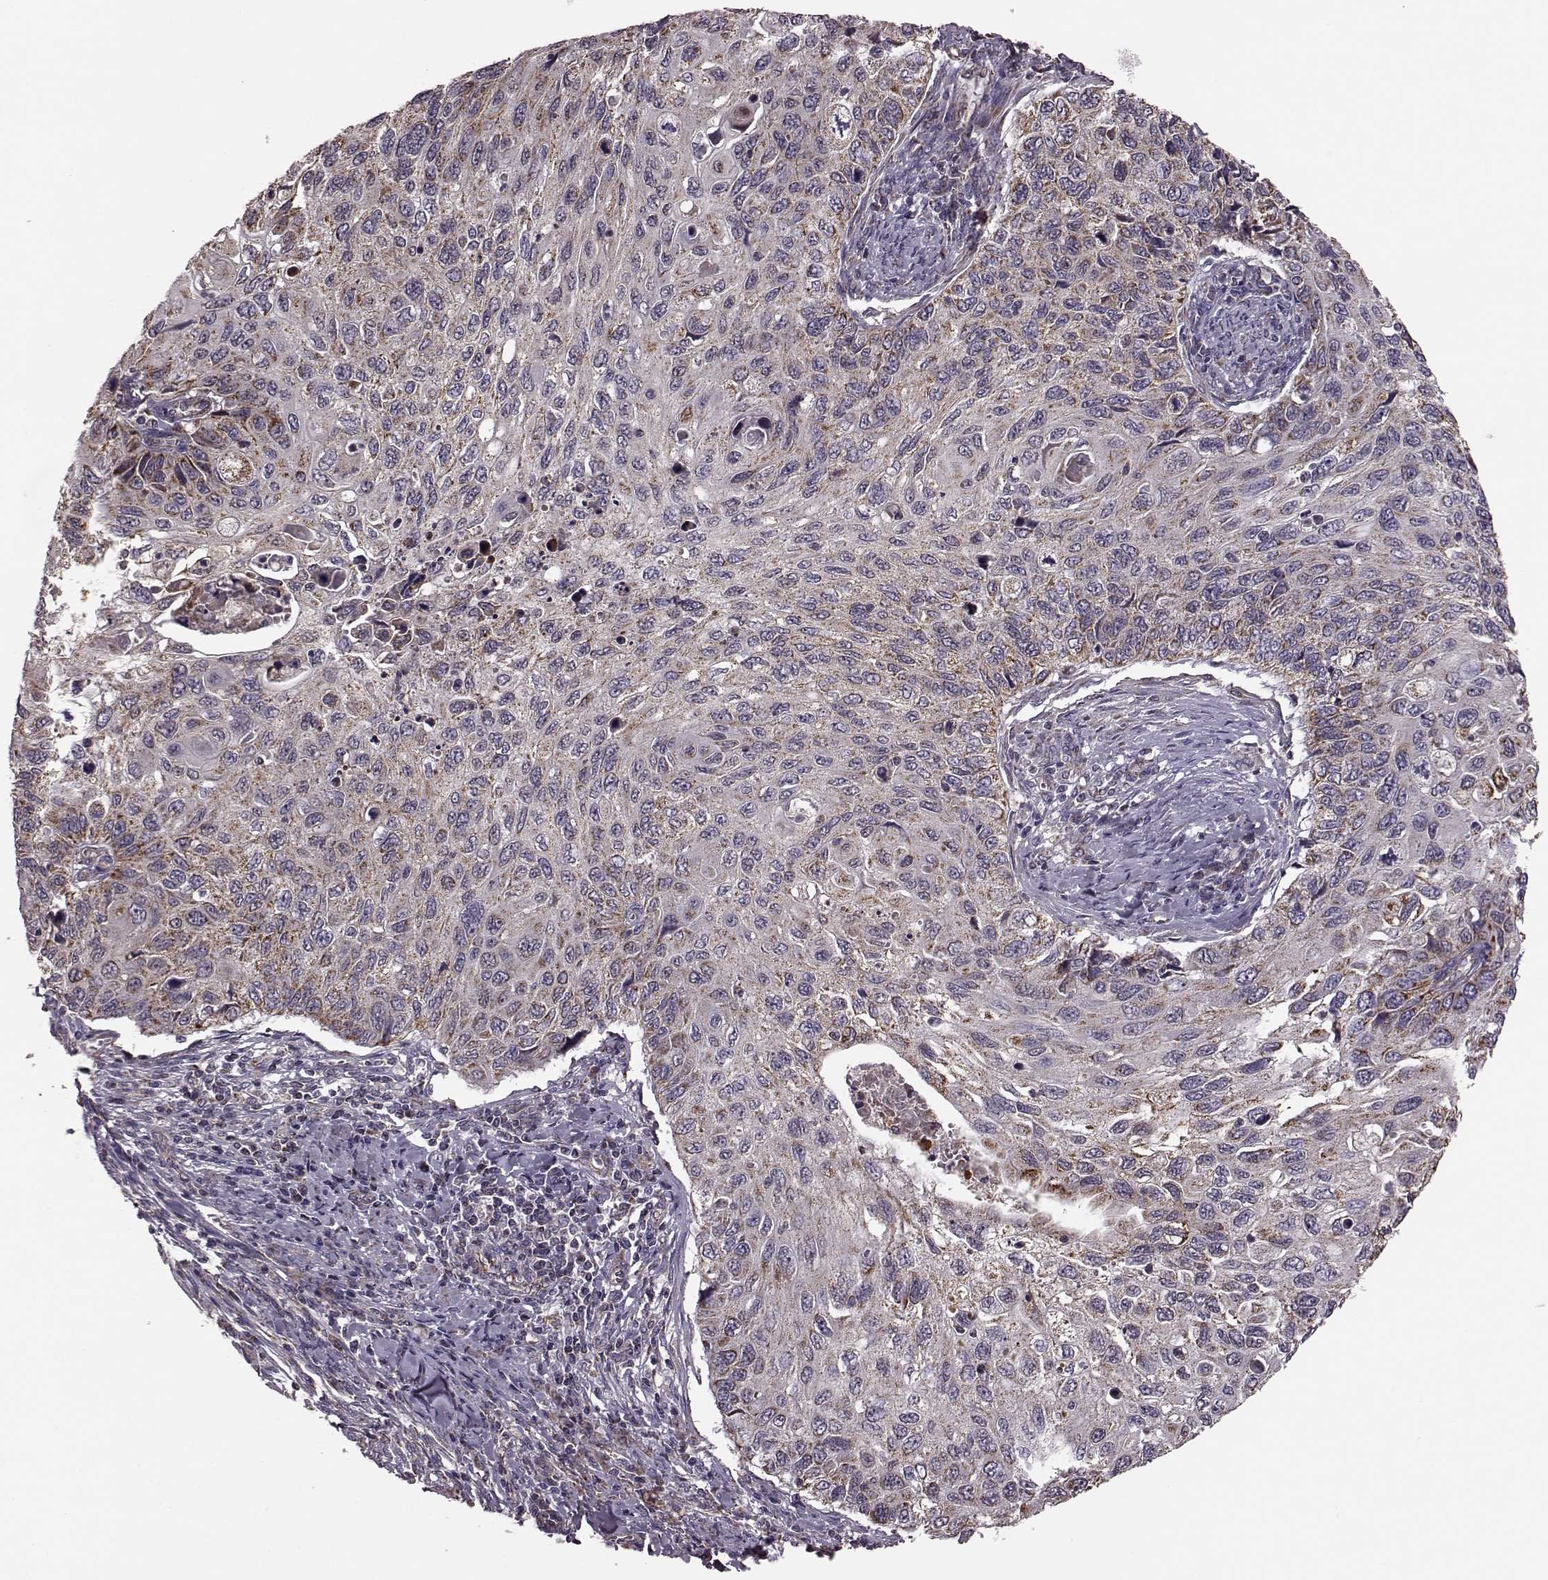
{"staining": {"intensity": "moderate", "quantity": ">75%", "location": "cytoplasmic/membranous"}, "tissue": "cervical cancer", "cell_type": "Tumor cells", "image_type": "cancer", "snomed": [{"axis": "morphology", "description": "Squamous cell carcinoma, NOS"}, {"axis": "topography", "description": "Cervix"}], "caption": "The immunohistochemical stain shows moderate cytoplasmic/membranous expression in tumor cells of cervical cancer (squamous cell carcinoma) tissue.", "gene": "PUDP", "patient": {"sex": "female", "age": 70}}